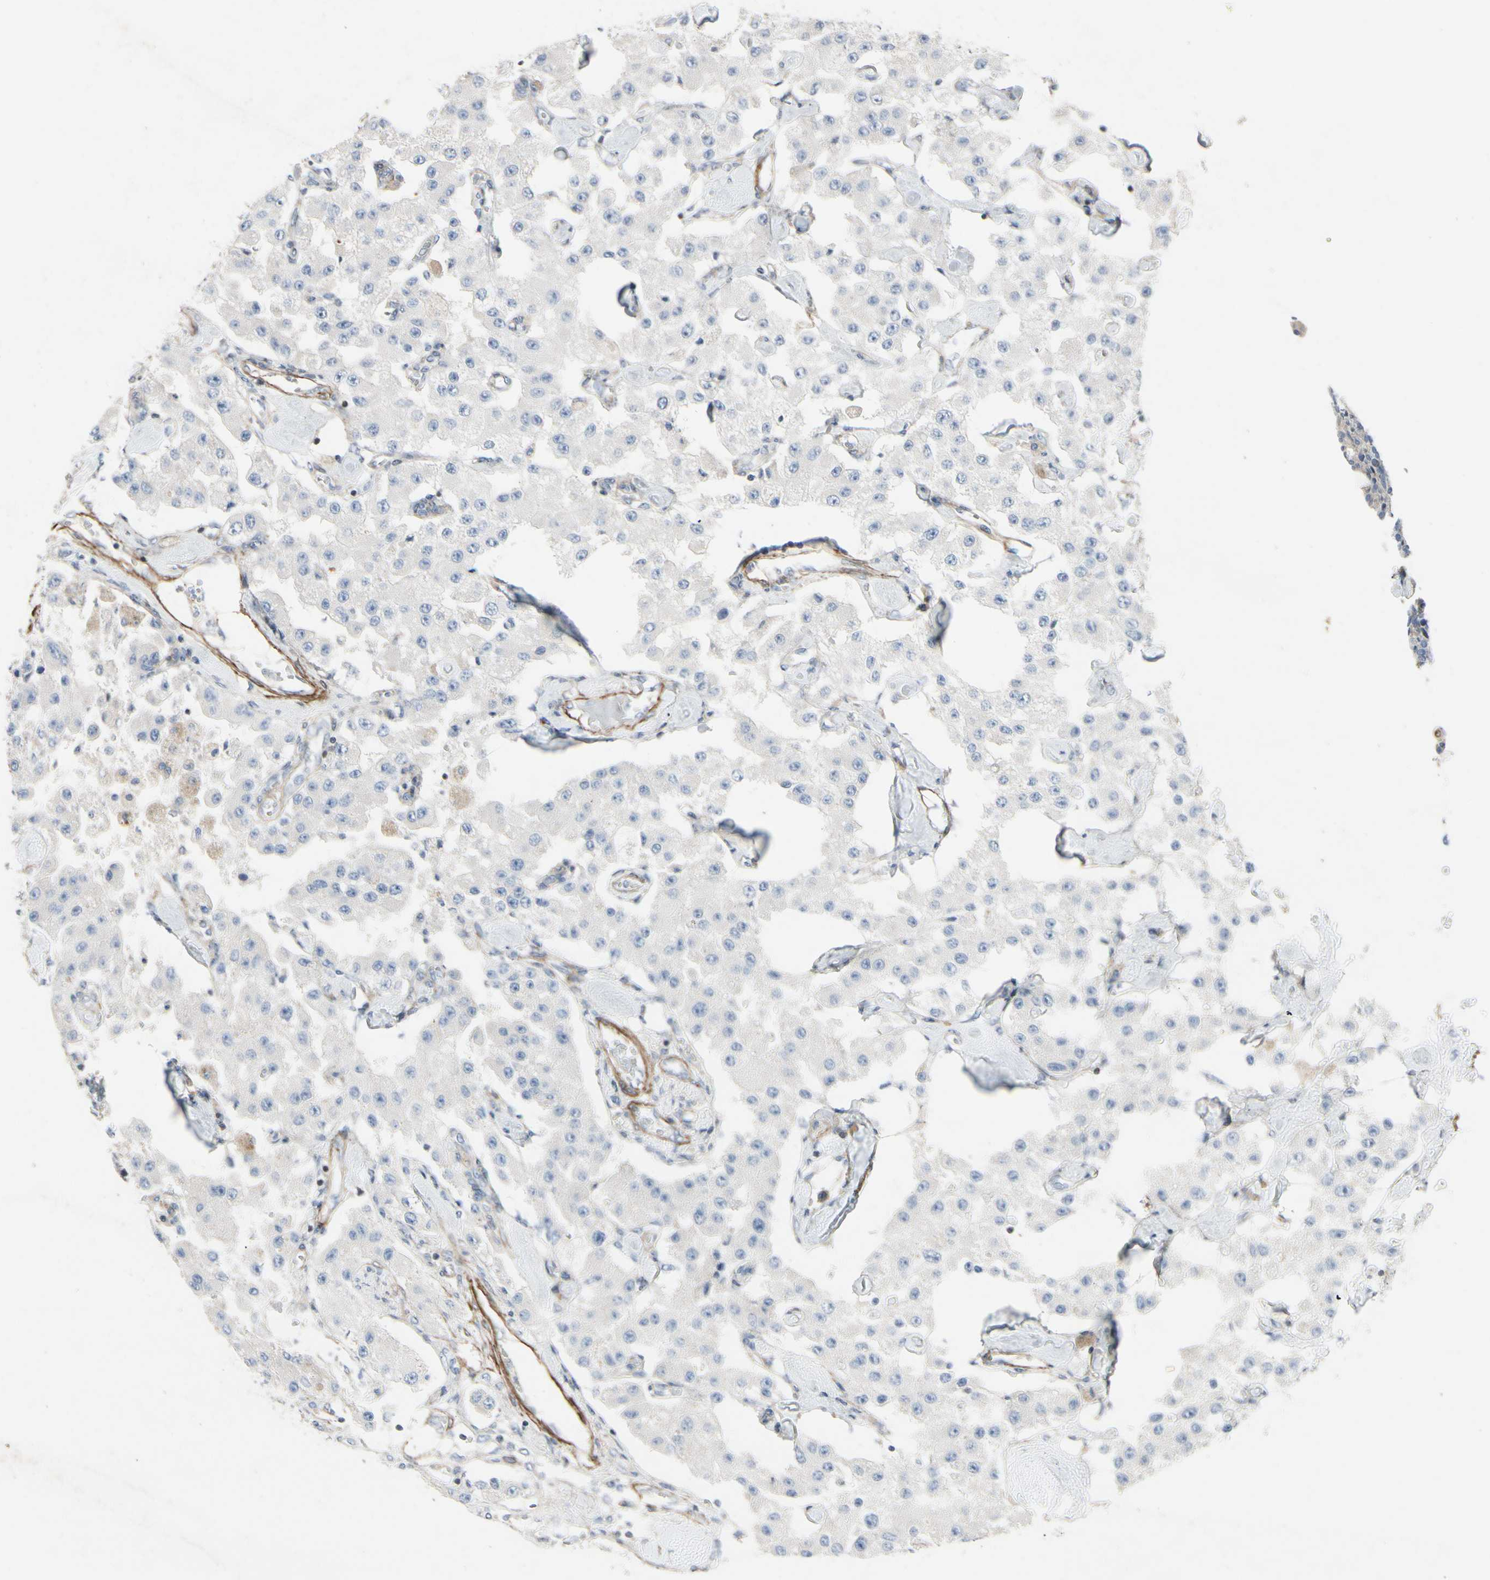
{"staining": {"intensity": "negative", "quantity": "none", "location": "none"}, "tissue": "carcinoid", "cell_type": "Tumor cells", "image_type": "cancer", "snomed": [{"axis": "morphology", "description": "Carcinoid, malignant, NOS"}, {"axis": "topography", "description": "Pancreas"}], "caption": "The IHC image has no significant positivity in tumor cells of carcinoid (malignant) tissue.", "gene": "TPM1", "patient": {"sex": "male", "age": 41}}